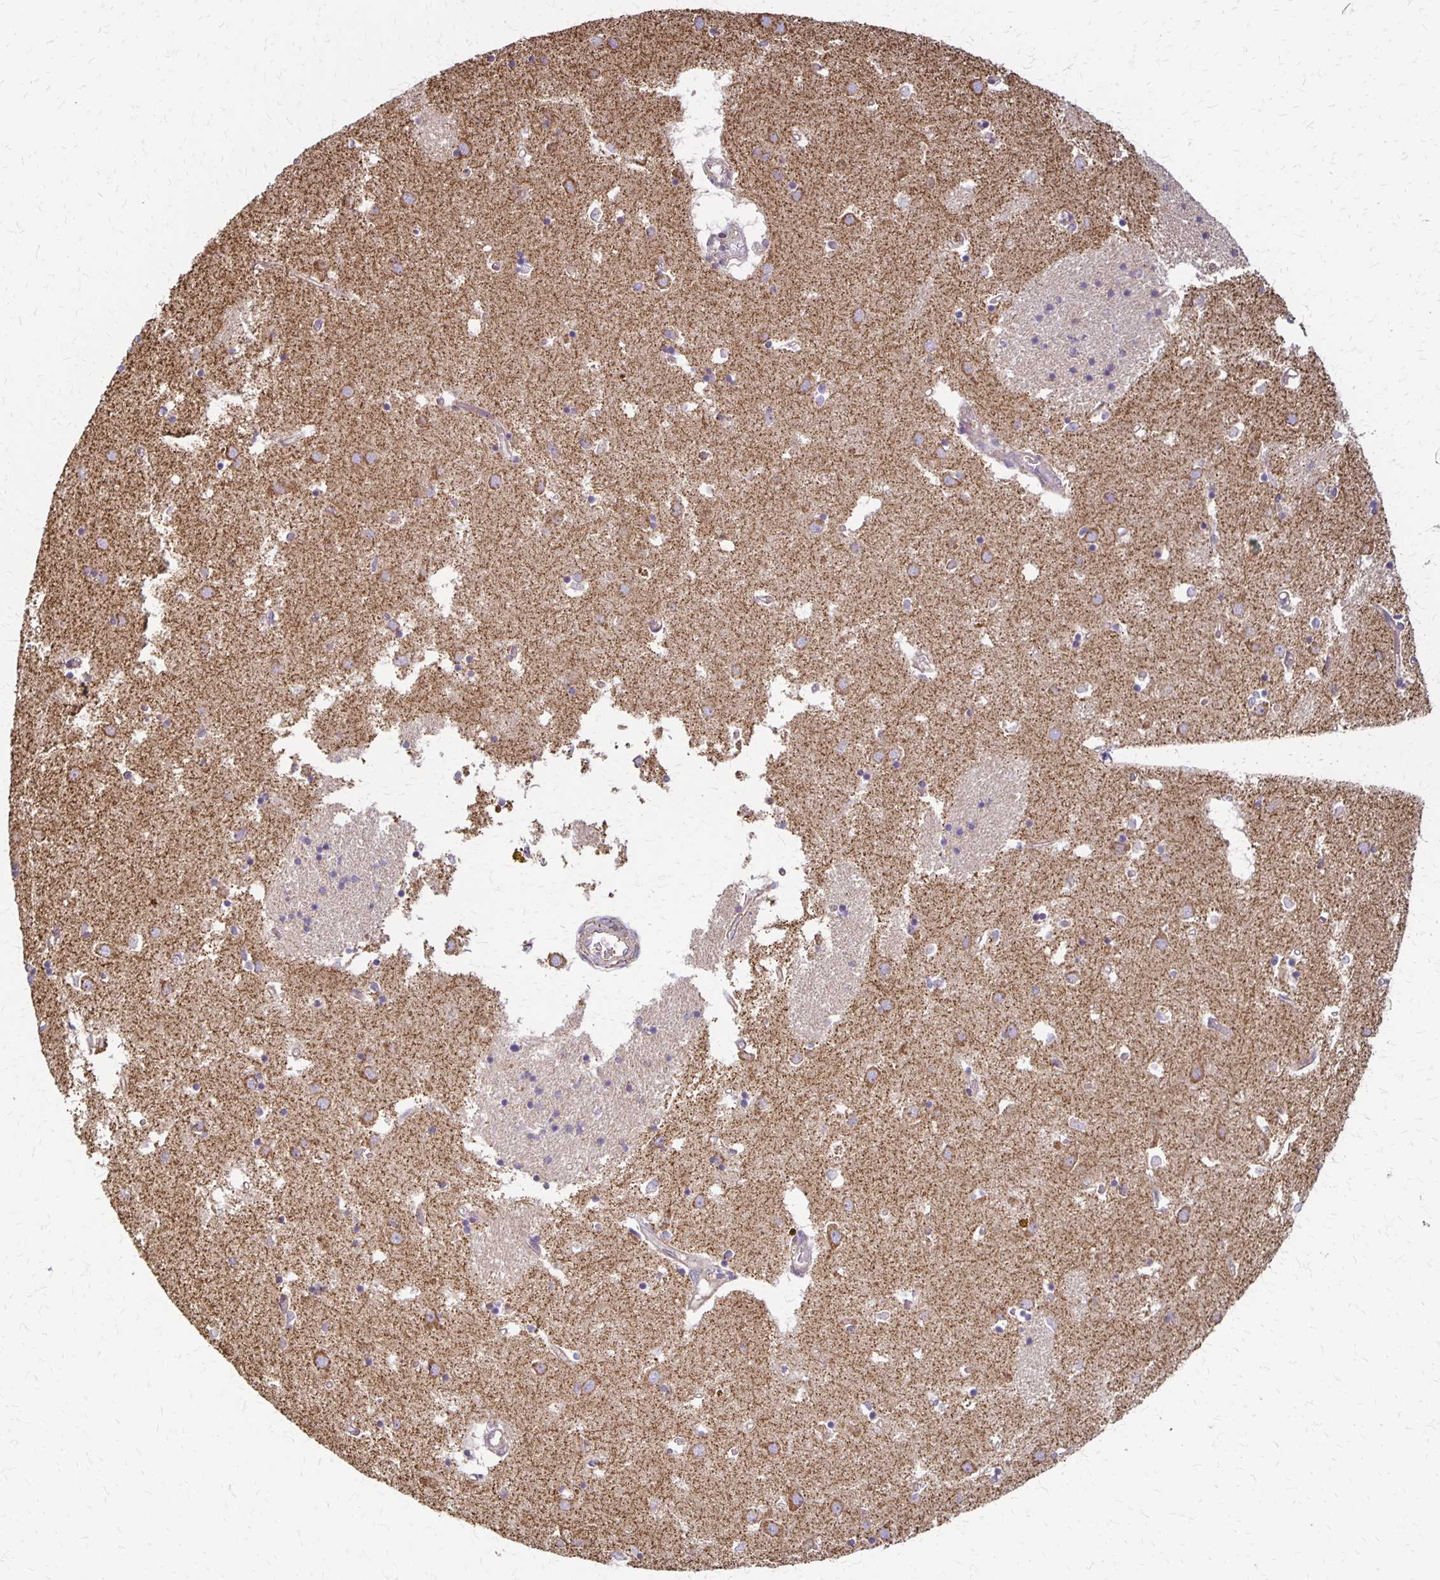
{"staining": {"intensity": "weak", "quantity": "<25%", "location": "cytoplasmic/membranous"}, "tissue": "caudate", "cell_type": "Glial cells", "image_type": "normal", "snomed": [{"axis": "morphology", "description": "Normal tissue, NOS"}, {"axis": "topography", "description": "Lateral ventricle wall"}], "caption": "Immunohistochemical staining of benign human caudate shows no significant staining in glial cells. Brightfield microscopy of IHC stained with DAB (3,3'-diaminobenzidine) (brown) and hematoxylin (blue), captured at high magnification.", "gene": "EIF4EBP2", "patient": {"sex": "male", "age": 70}}